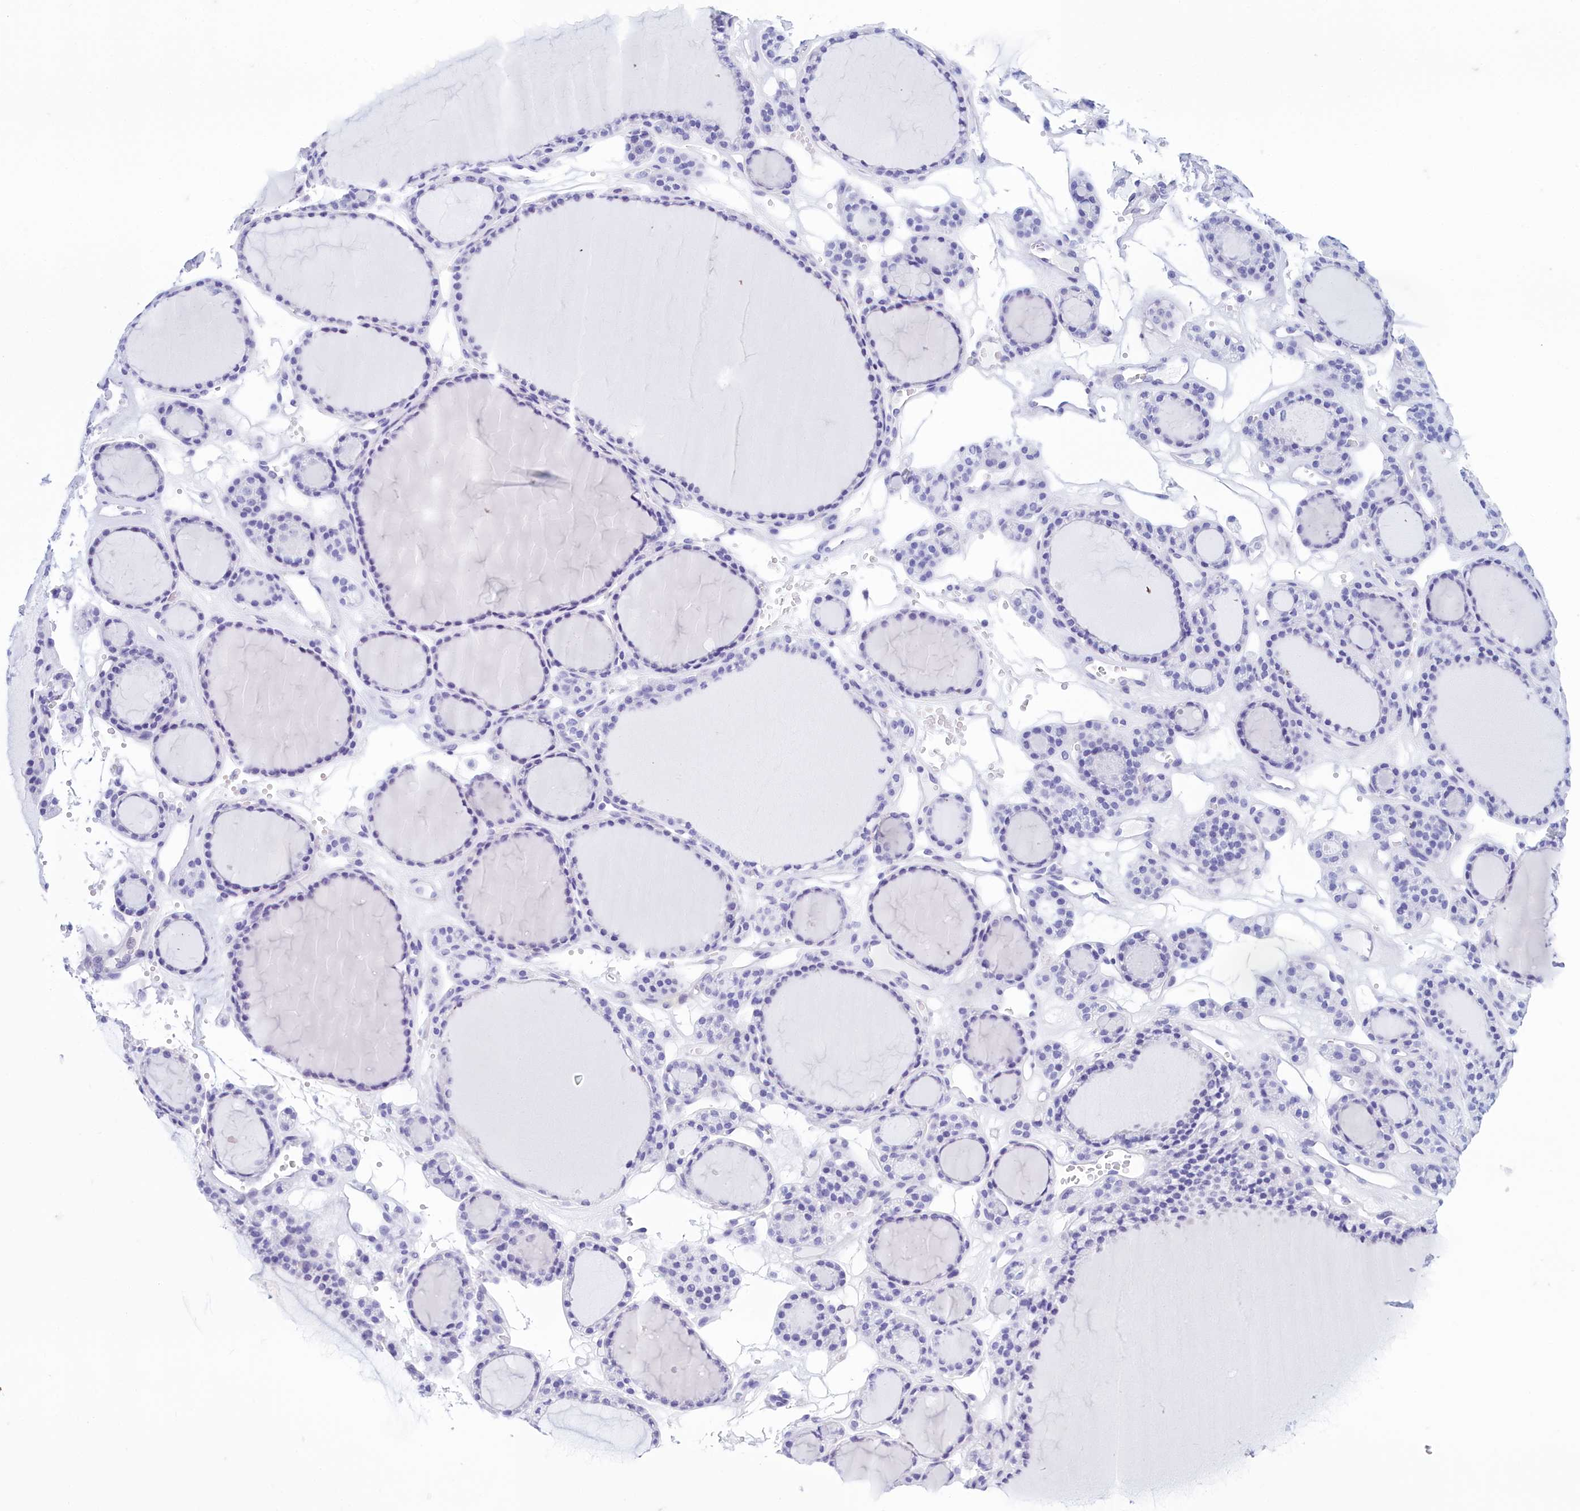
{"staining": {"intensity": "negative", "quantity": "none", "location": "none"}, "tissue": "thyroid gland", "cell_type": "Glandular cells", "image_type": "normal", "snomed": [{"axis": "morphology", "description": "Normal tissue, NOS"}, {"axis": "topography", "description": "Thyroid gland"}], "caption": "DAB (3,3'-diaminobenzidine) immunohistochemical staining of benign thyroid gland shows no significant staining in glandular cells.", "gene": "TMEM97", "patient": {"sex": "female", "age": 28}}